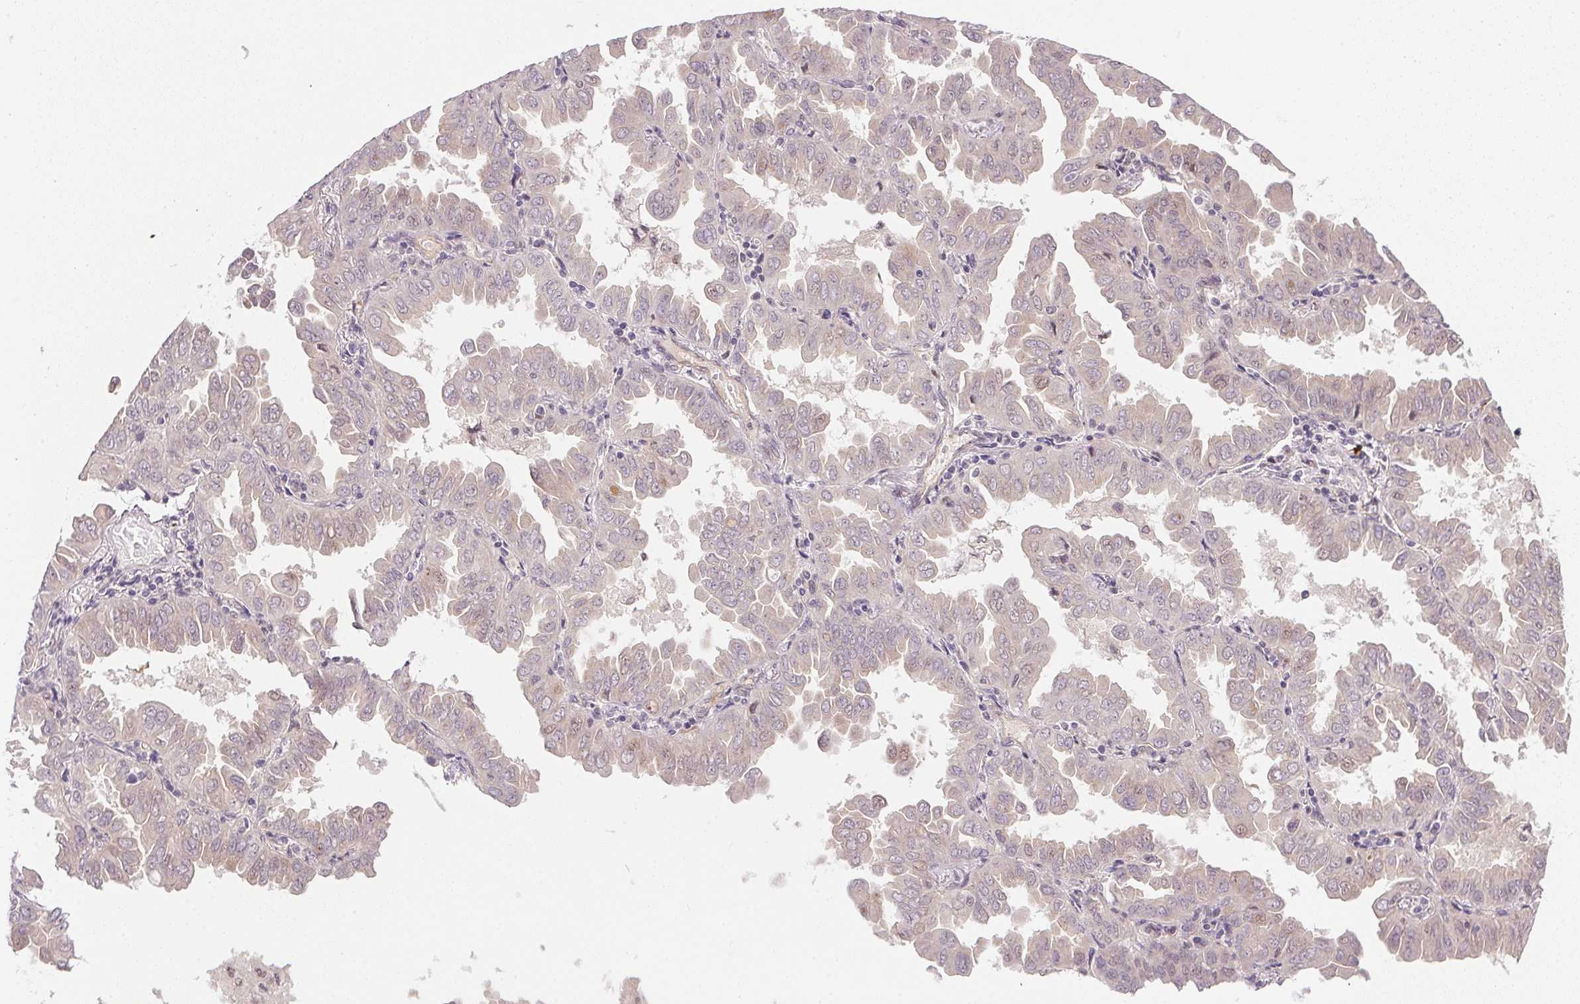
{"staining": {"intensity": "negative", "quantity": "none", "location": "none"}, "tissue": "lung cancer", "cell_type": "Tumor cells", "image_type": "cancer", "snomed": [{"axis": "morphology", "description": "Adenocarcinoma, NOS"}, {"axis": "topography", "description": "Lung"}], "caption": "DAB immunohistochemical staining of lung cancer exhibits no significant expression in tumor cells. (DAB immunohistochemistry with hematoxylin counter stain).", "gene": "CFAP92", "patient": {"sex": "male", "age": 64}}